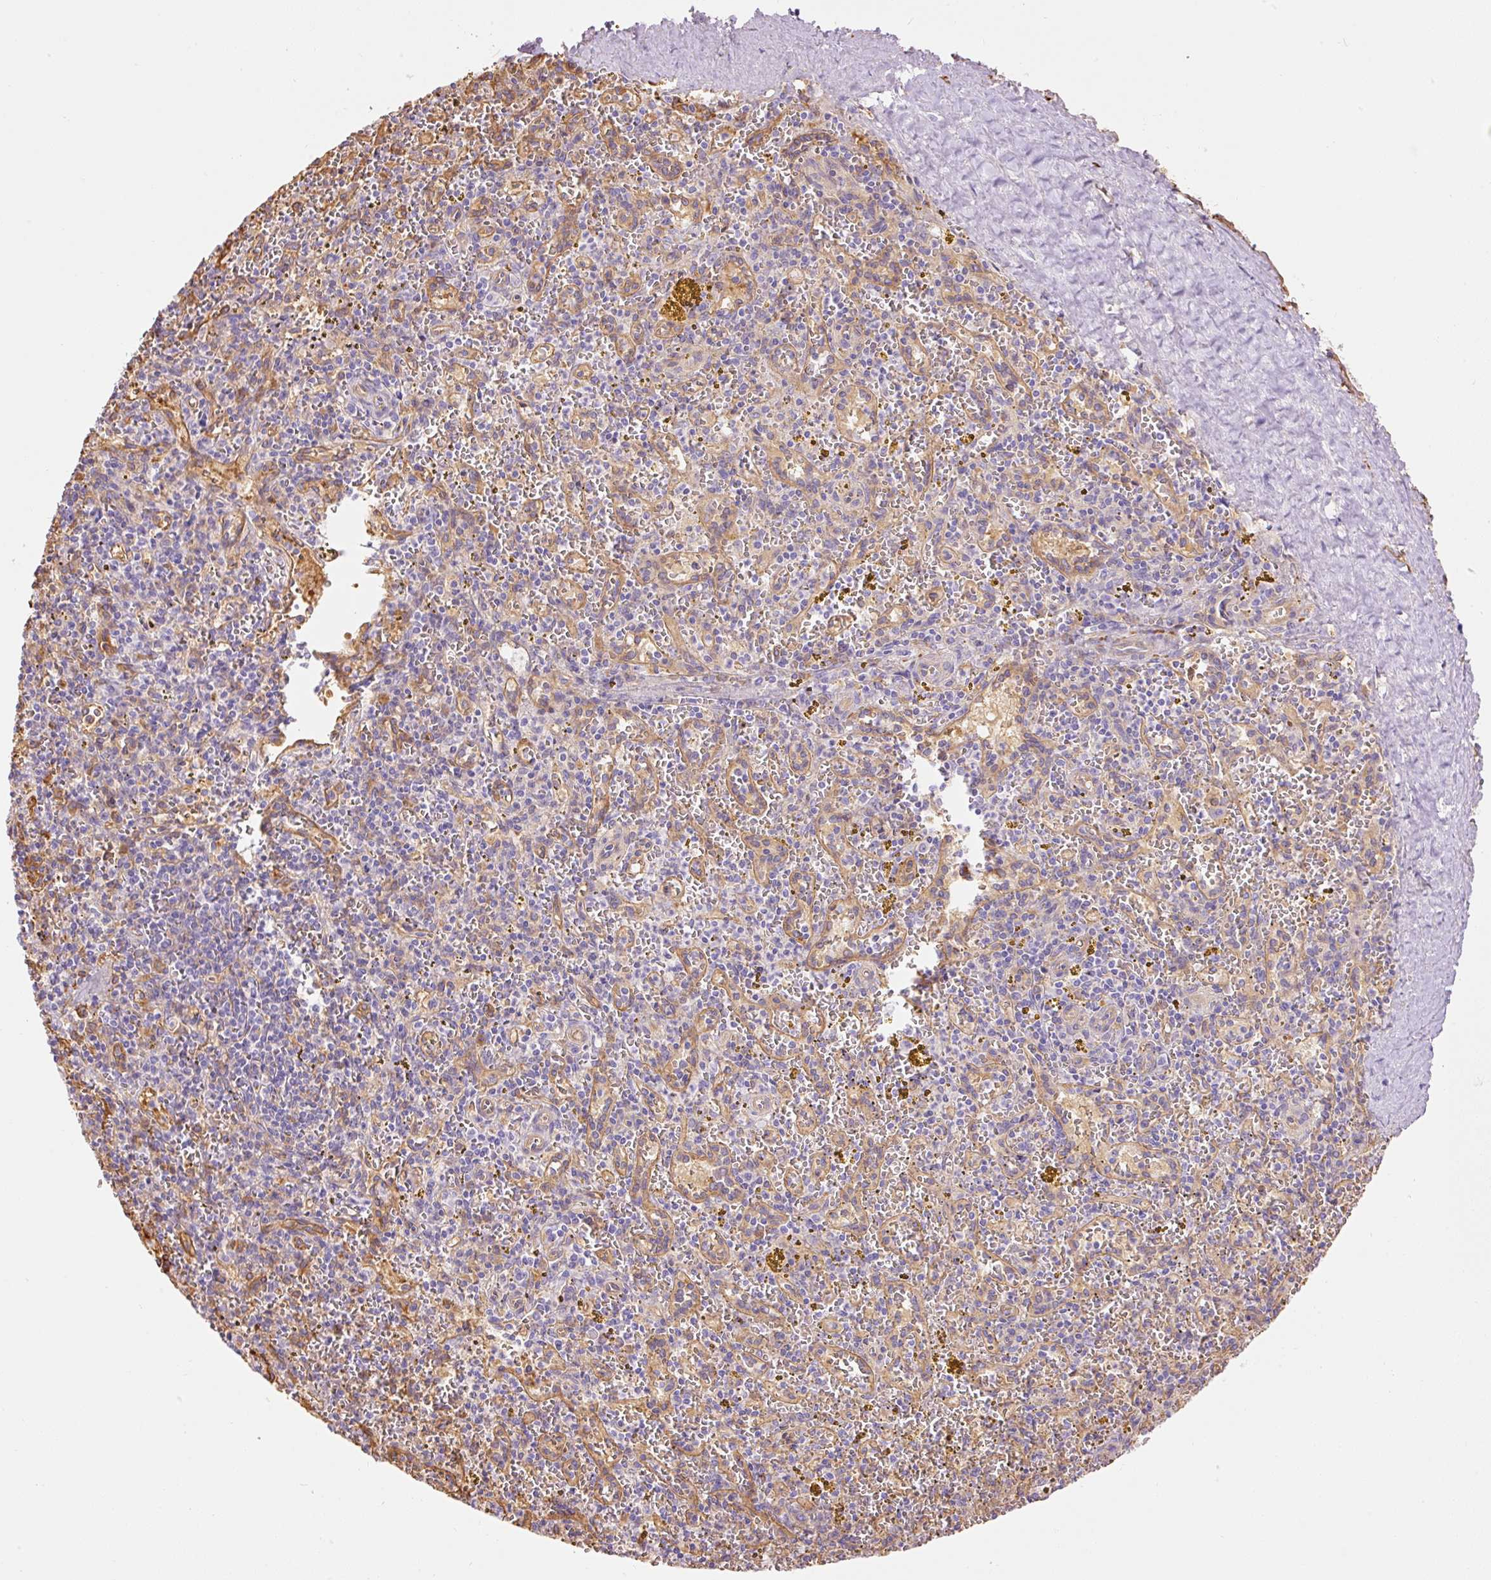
{"staining": {"intensity": "negative", "quantity": "none", "location": "none"}, "tissue": "spleen", "cell_type": "Cells in red pulp", "image_type": "normal", "snomed": [{"axis": "morphology", "description": "Normal tissue, NOS"}, {"axis": "topography", "description": "Spleen"}], "caption": "Cells in red pulp are negative for protein expression in unremarkable human spleen. (DAB (3,3'-diaminobenzidine) immunohistochemistry with hematoxylin counter stain).", "gene": "ENSG00000249624", "patient": {"sex": "male", "age": 57}}